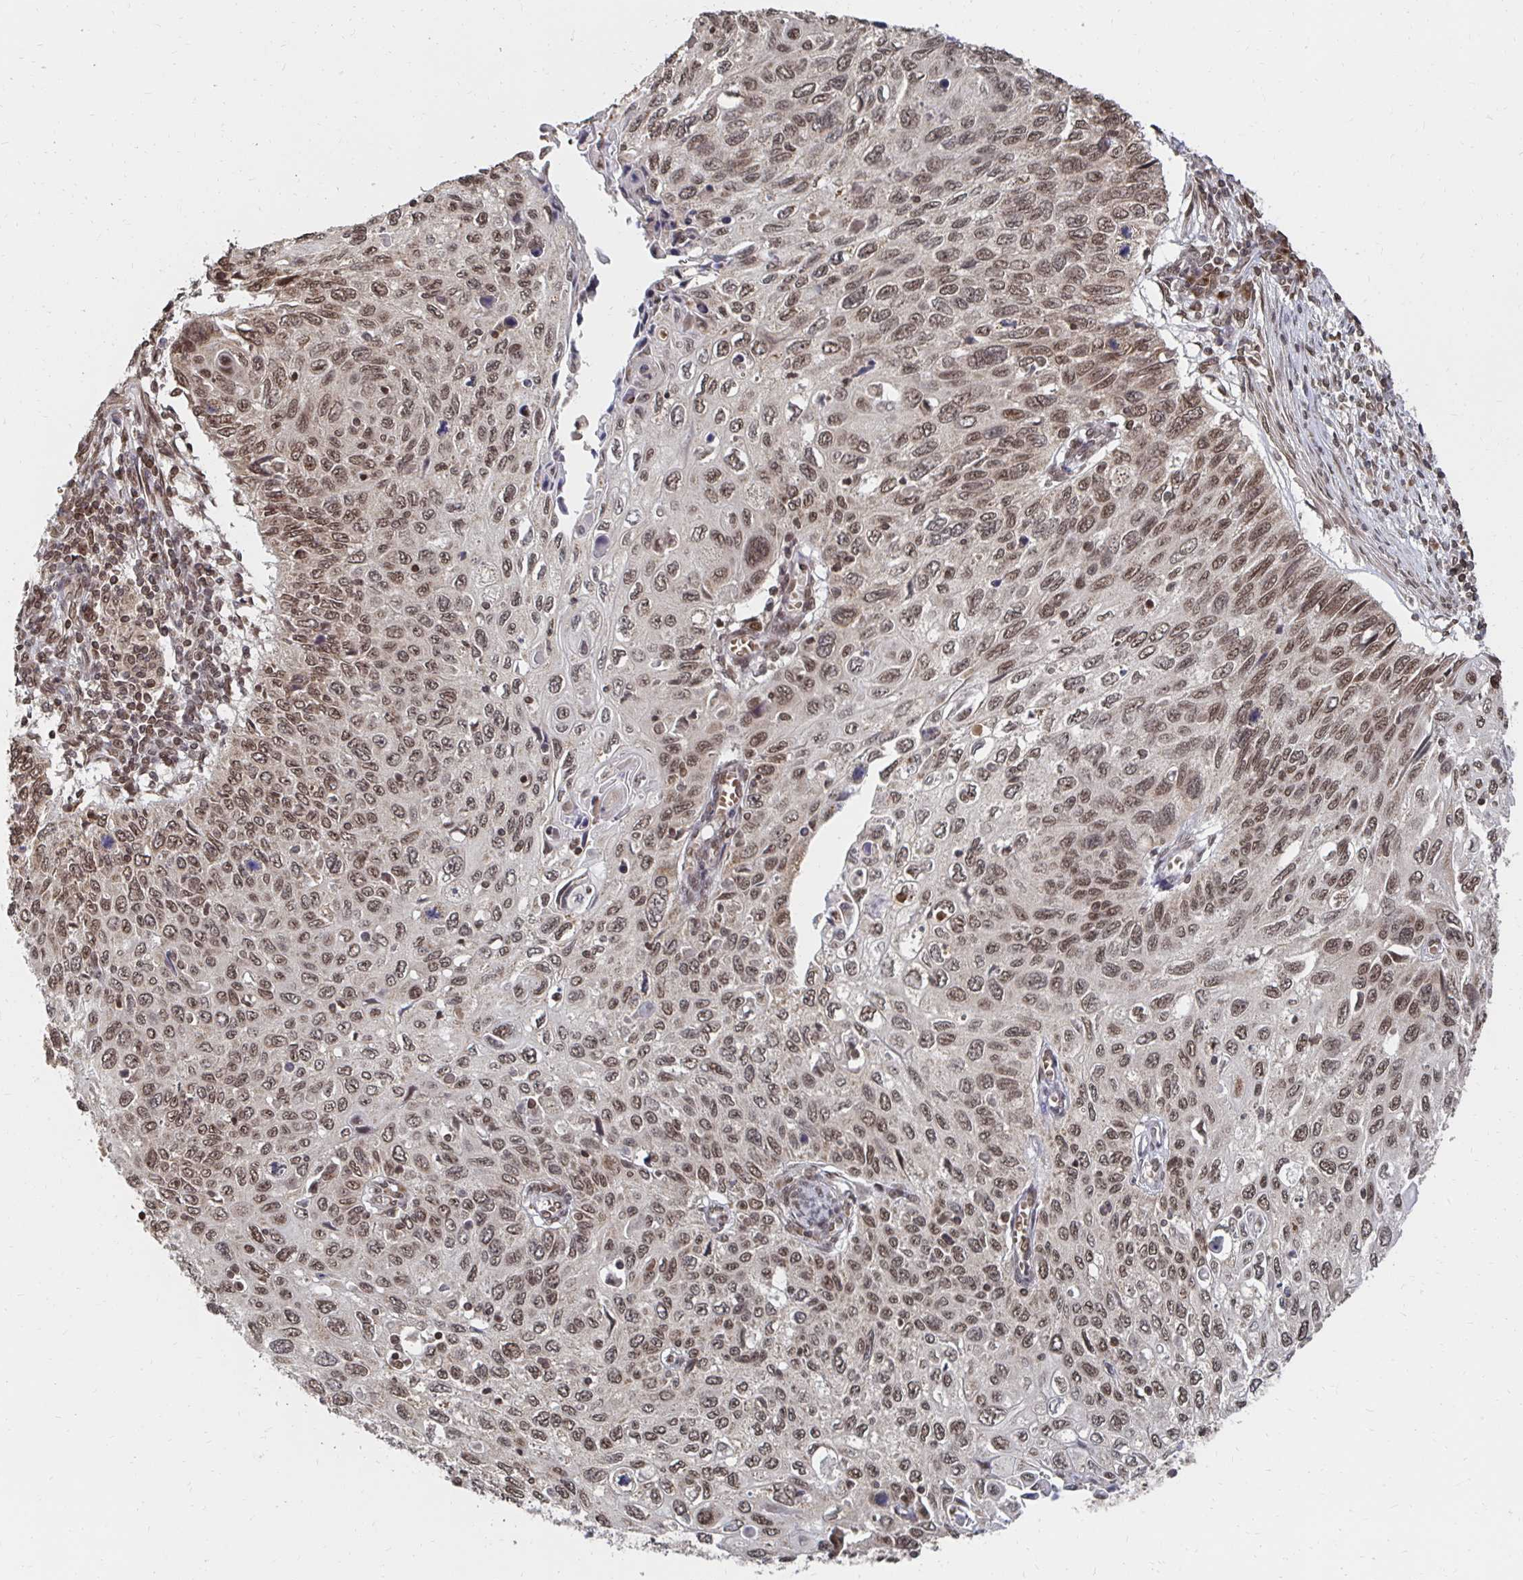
{"staining": {"intensity": "moderate", "quantity": ">75%", "location": "nuclear"}, "tissue": "cervical cancer", "cell_type": "Tumor cells", "image_type": "cancer", "snomed": [{"axis": "morphology", "description": "Squamous cell carcinoma, NOS"}, {"axis": "topography", "description": "Cervix"}], "caption": "A medium amount of moderate nuclear positivity is appreciated in about >75% of tumor cells in squamous cell carcinoma (cervical) tissue.", "gene": "GTF3C6", "patient": {"sex": "female", "age": 70}}